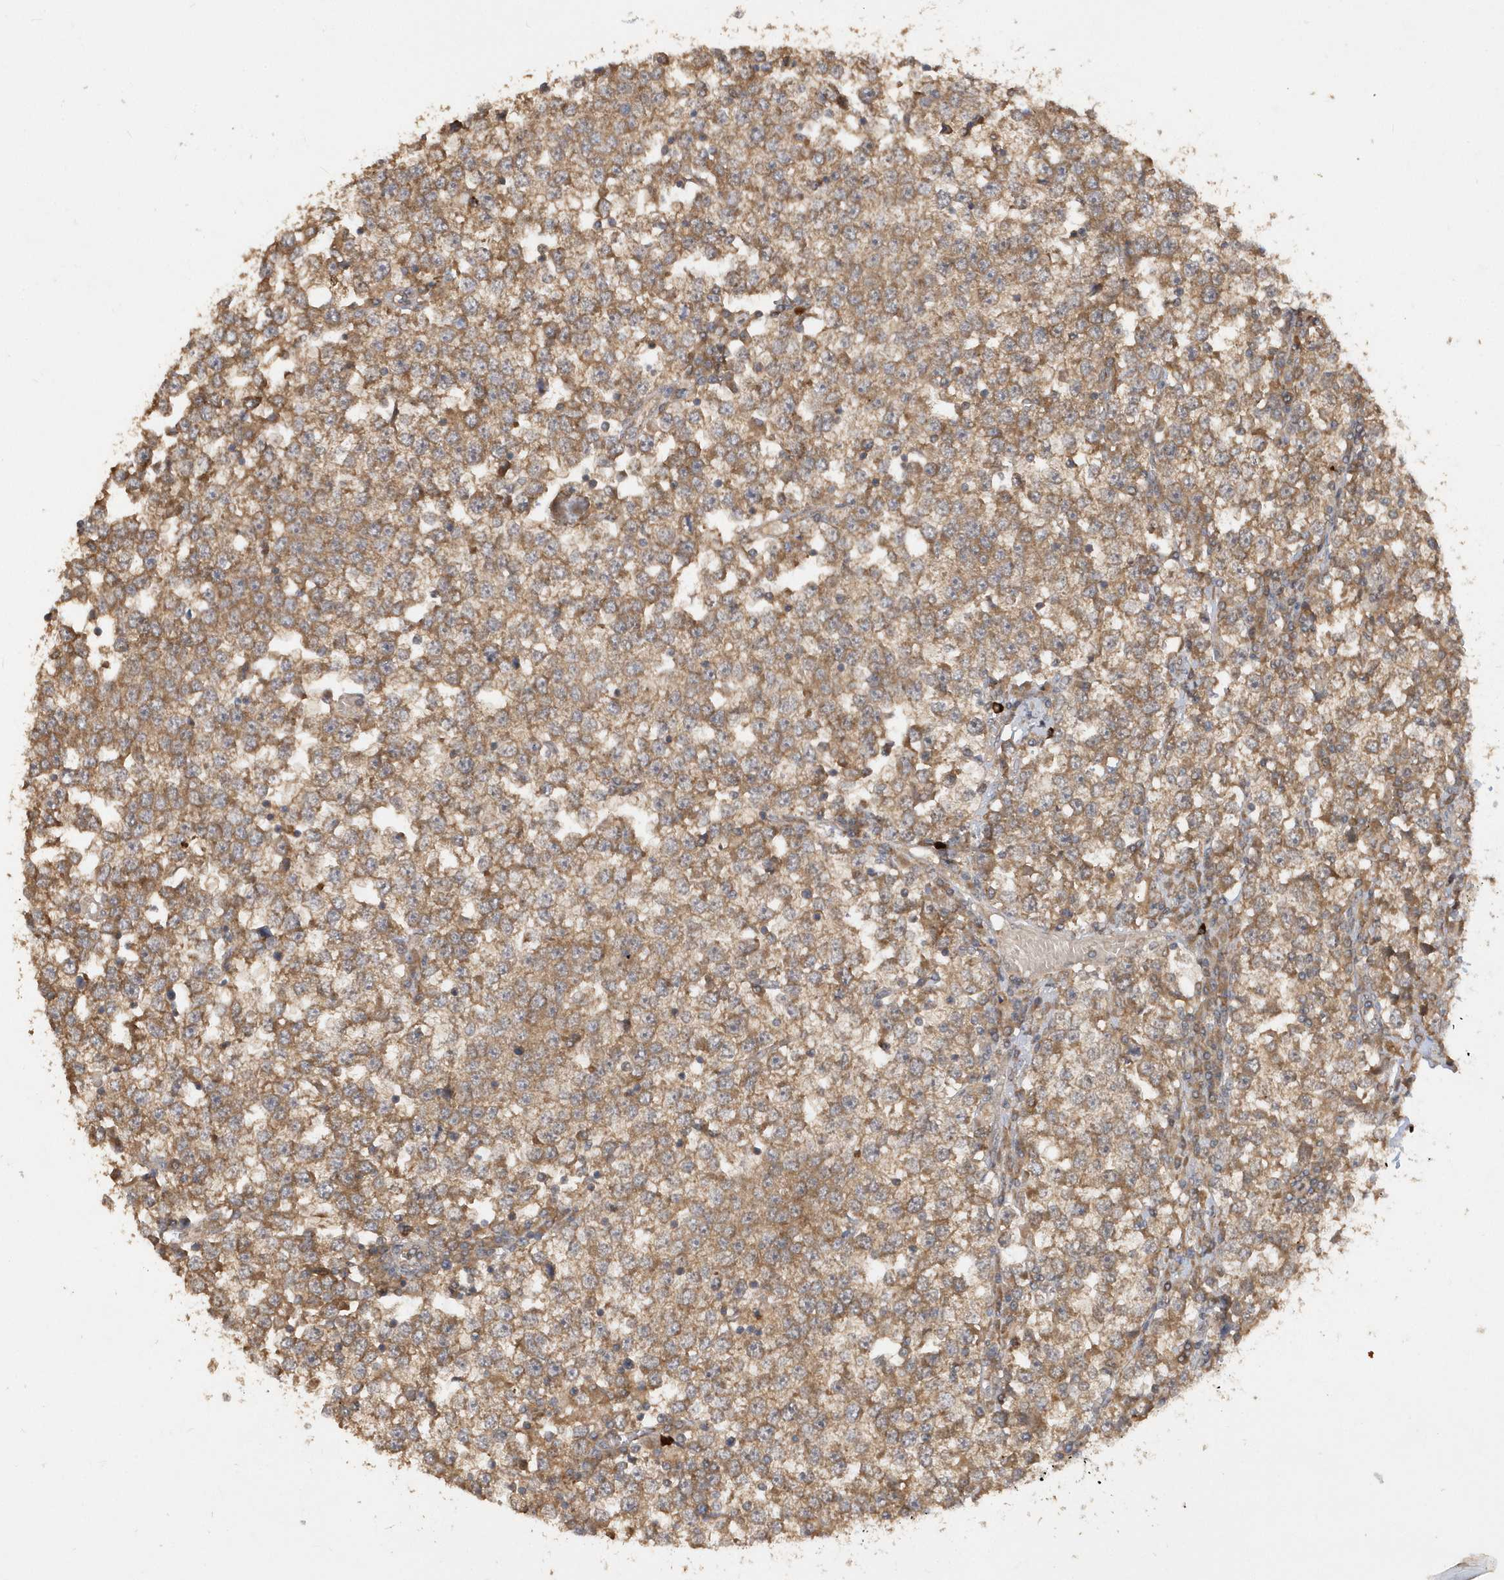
{"staining": {"intensity": "moderate", "quantity": ">75%", "location": "cytoplasmic/membranous"}, "tissue": "testis cancer", "cell_type": "Tumor cells", "image_type": "cancer", "snomed": [{"axis": "morphology", "description": "Seminoma, NOS"}, {"axis": "topography", "description": "Testis"}], "caption": "IHC micrograph of neoplastic tissue: testis cancer (seminoma) stained using immunohistochemistry displays medium levels of moderate protein expression localized specifically in the cytoplasmic/membranous of tumor cells, appearing as a cytoplasmic/membranous brown color.", "gene": "RPE", "patient": {"sex": "male", "age": 65}}